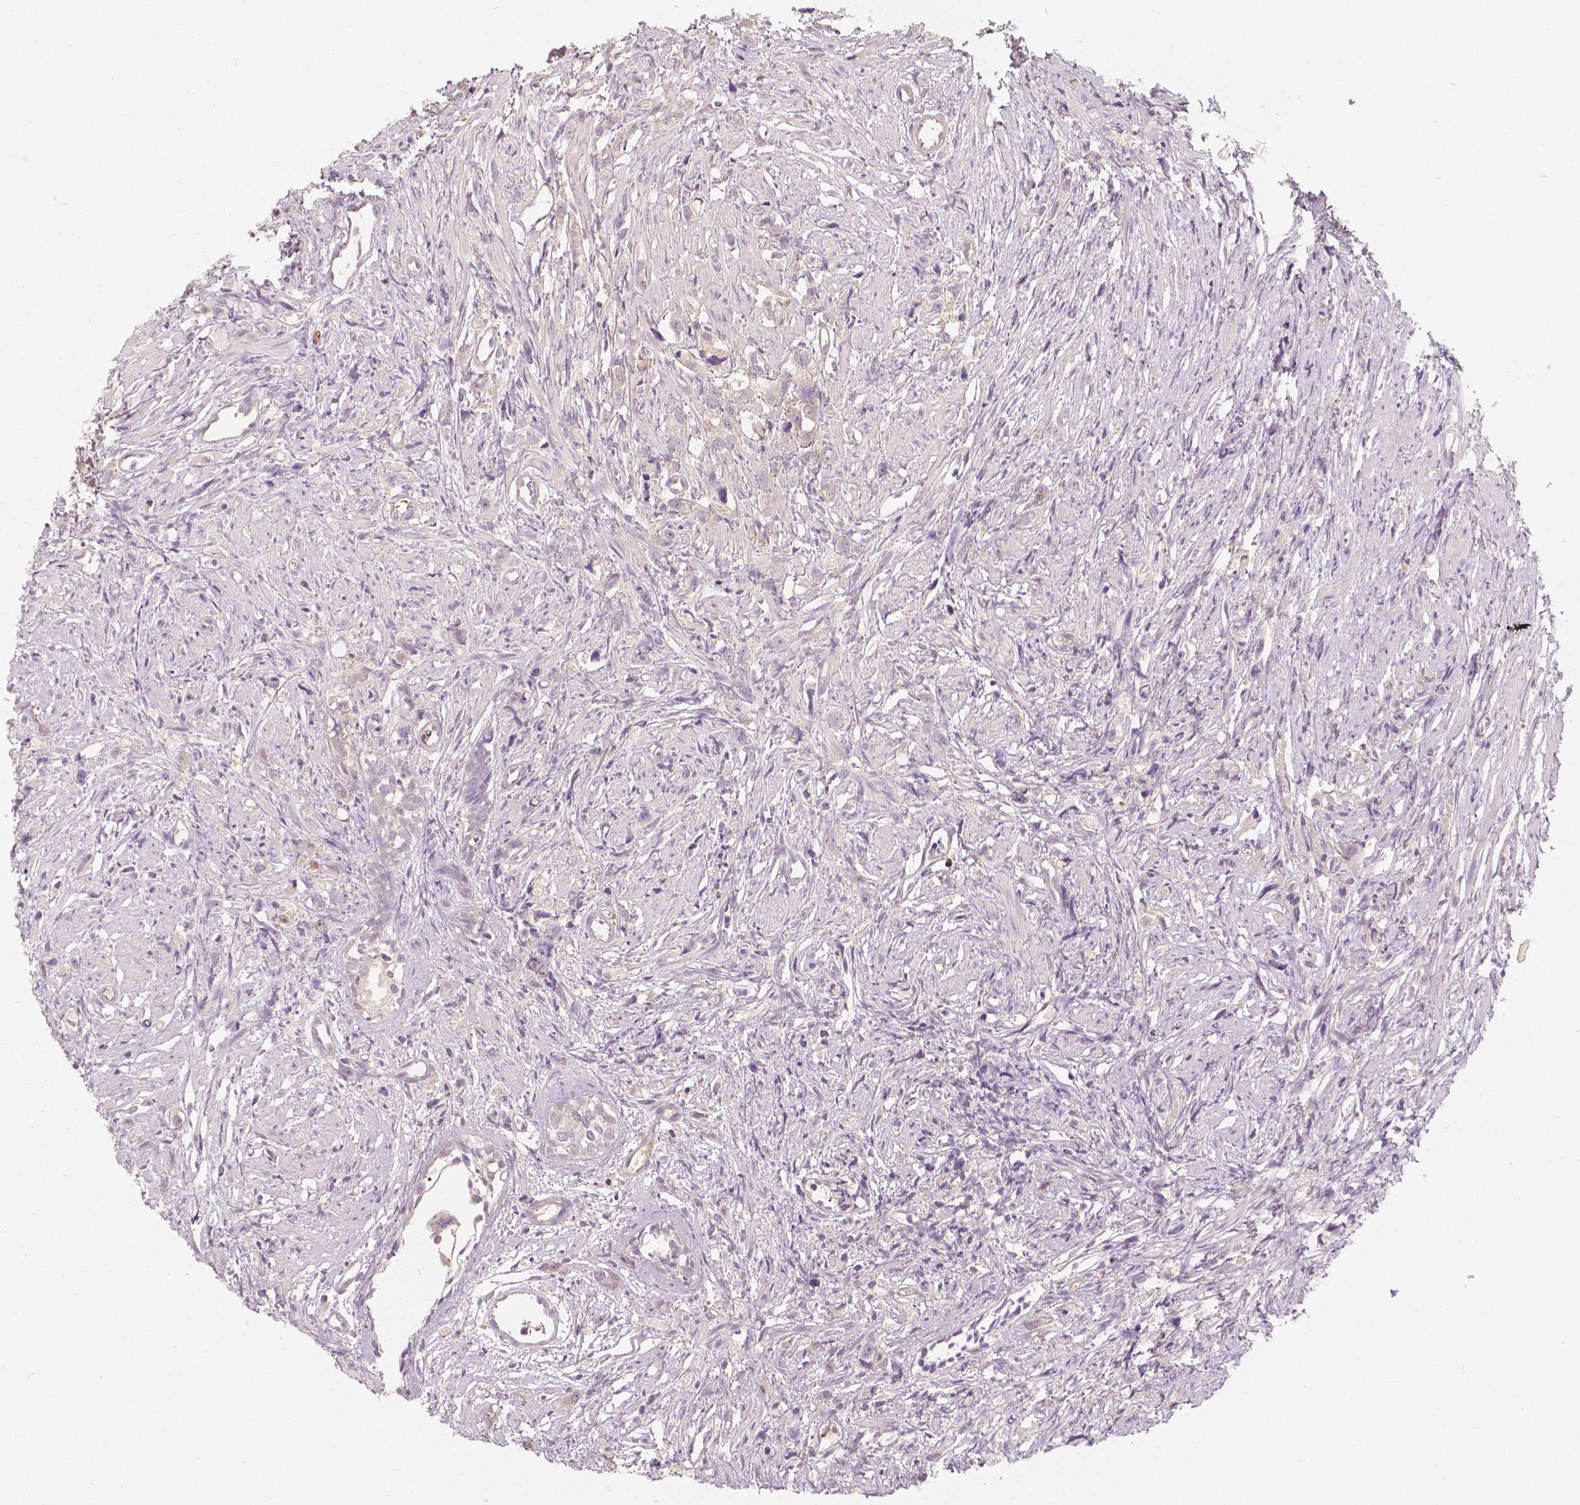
{"staining": {"intensity": "weak", "quantity": "25%-75%", "location": "cytoplasmic/membranous,nuclear"}, "tissue": "prostate cancer", "cell_type": "Tumor cells", "image_type": "cancer", "snomed": [{"axis": "morphology", "description": "Adenocarcinoma, High grade"}, {"axis": "topography", "description": "Prostate"}], "caption": "Immunohistochemistry (IHC) histopathology image of neoplastic tissue: human prostate adenocarcinoma (high-grade) stained using immunohistochemistry (IHC) displays low levels of weak protein expression localized specifically in the cytoplasmic/membranous and nuclear of tumor cells, appearing as a cytoplasmic/membranous and nuclear brown color.", "gene": "NAPRT", "patient": {"sex": "male", "age": 75}}